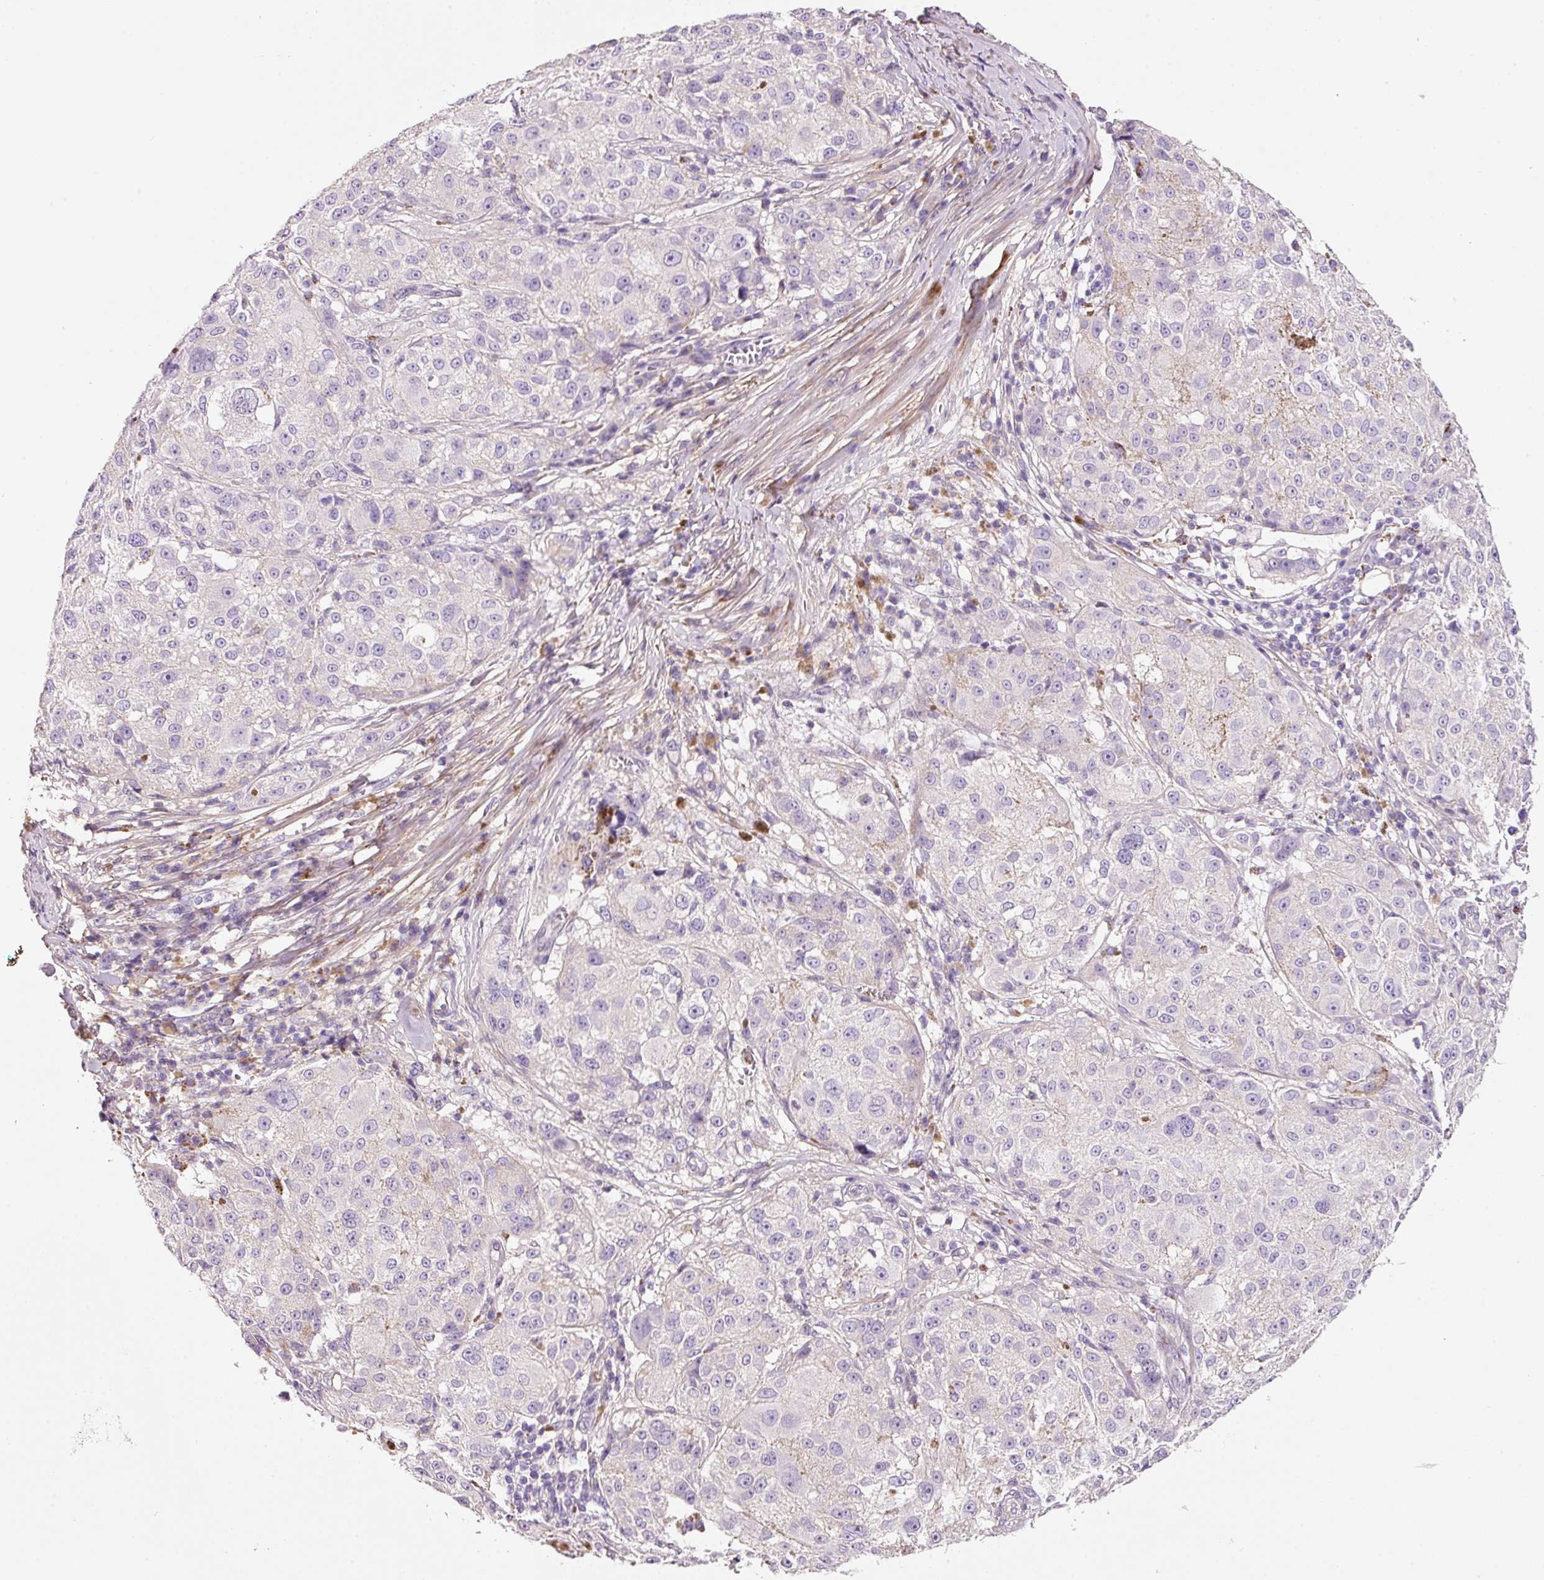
{"staining": {"intensity": "negative", "quantity": "none", "location": "none"}, "tissue": "melanoma", "cell_type": "Tumor cells", "image_type": "cancer", "snomed": [{"axis": "morphology", "description": "Necrosis, NOS"}, {"axis": "morphology", "description": "Malignant melanoma, NOS"}, {"axis": "topography", "description": "Skin"}], "caption": "Tumor cells show no significant positivity in malignant melanoma.", "gene": "SOS2", "patient": {"sex": "female", "age": 87}}